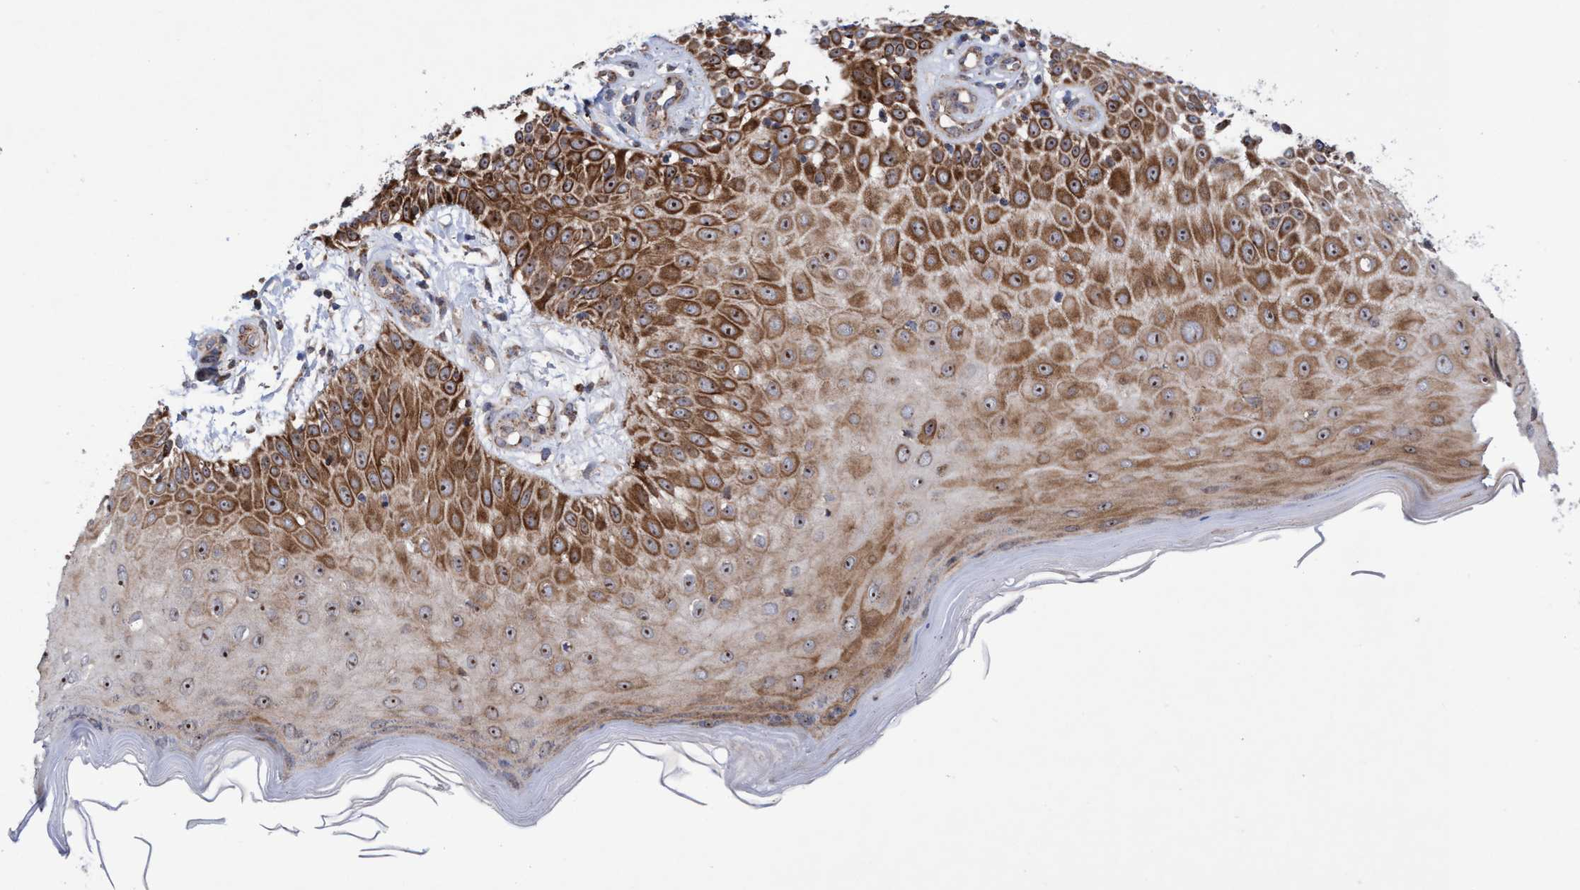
{"staining": {"intensity": "strong", "quantity": ">75%", "location": "cytoplasmic/membranous,nuclear"}, "tissue": "skin cancer", "cell_type": "Tumor cells", "image_type": "cancer", "snomed": [{"axis": "morphology", "description": "Squamous cell carcinoma, NOS"}, {"axis": "topography", "description": "Skin"}], "caption": "Human squamous cell carcinoma (skin) stained with a protein marker exhibits strong staining in tumor cells.", "gene": "P2RY14", "patient": {"sex": "female", "age": 42}}